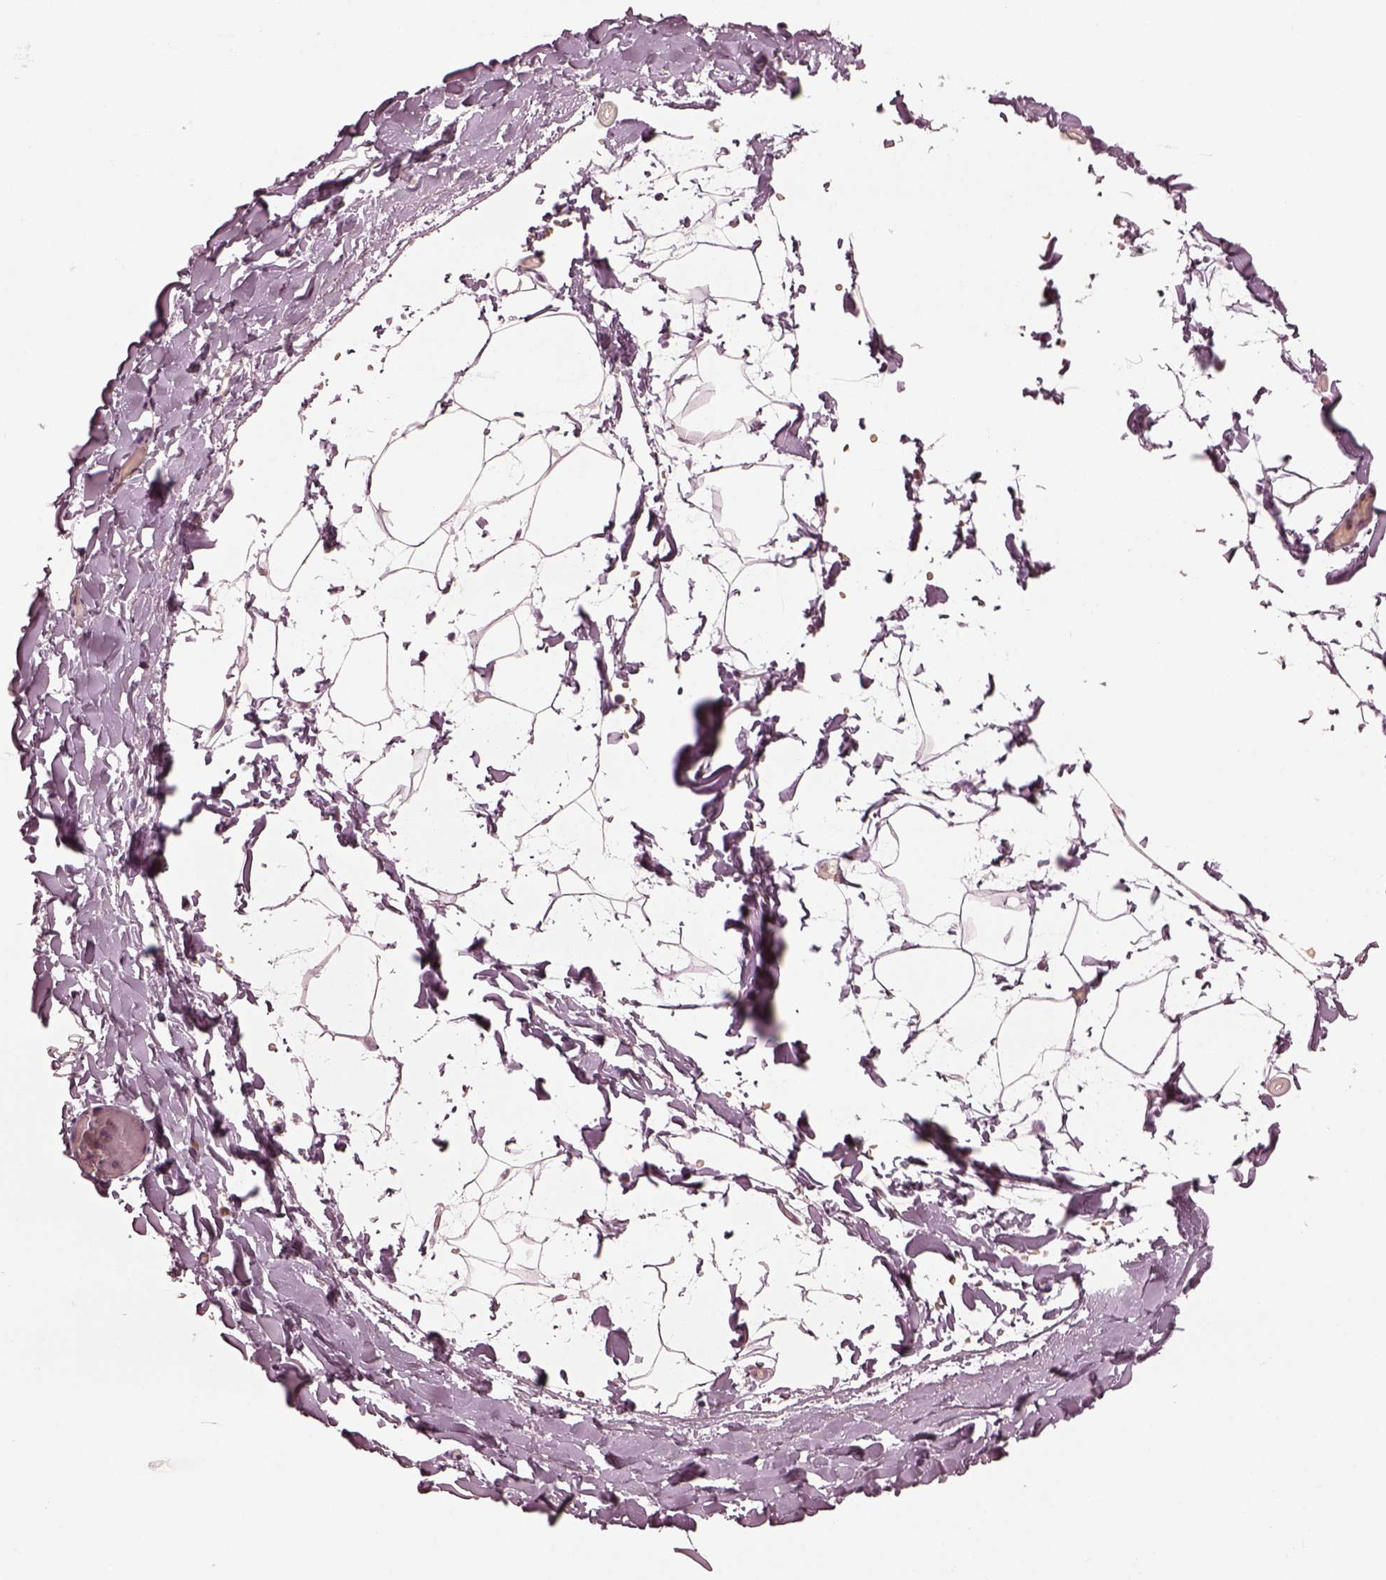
{"staining": {"intensity": "negative", "quantity": "none", "location": "none"}, "tissue": "adipose tissue", "cell_type": "Adipocytes", "image_type": "normal", "snomed": [{"axis": "morphology", "description": "Normal tissue, NOS"}, {"axis": "topography", "description": "Gallbladder"}, {"axis": "topography", "description": "Peripheral nerve tissue"}], "caption": "A high-resolution photomicrograph shows IHC staining of benign adipose tissue, which displays no significant expression in adipocytes. (Brightfield microscopy of DAB IHC at high magnification).", "gene": "CCDC170", "patient": {"sex": "female", "age": 45}}